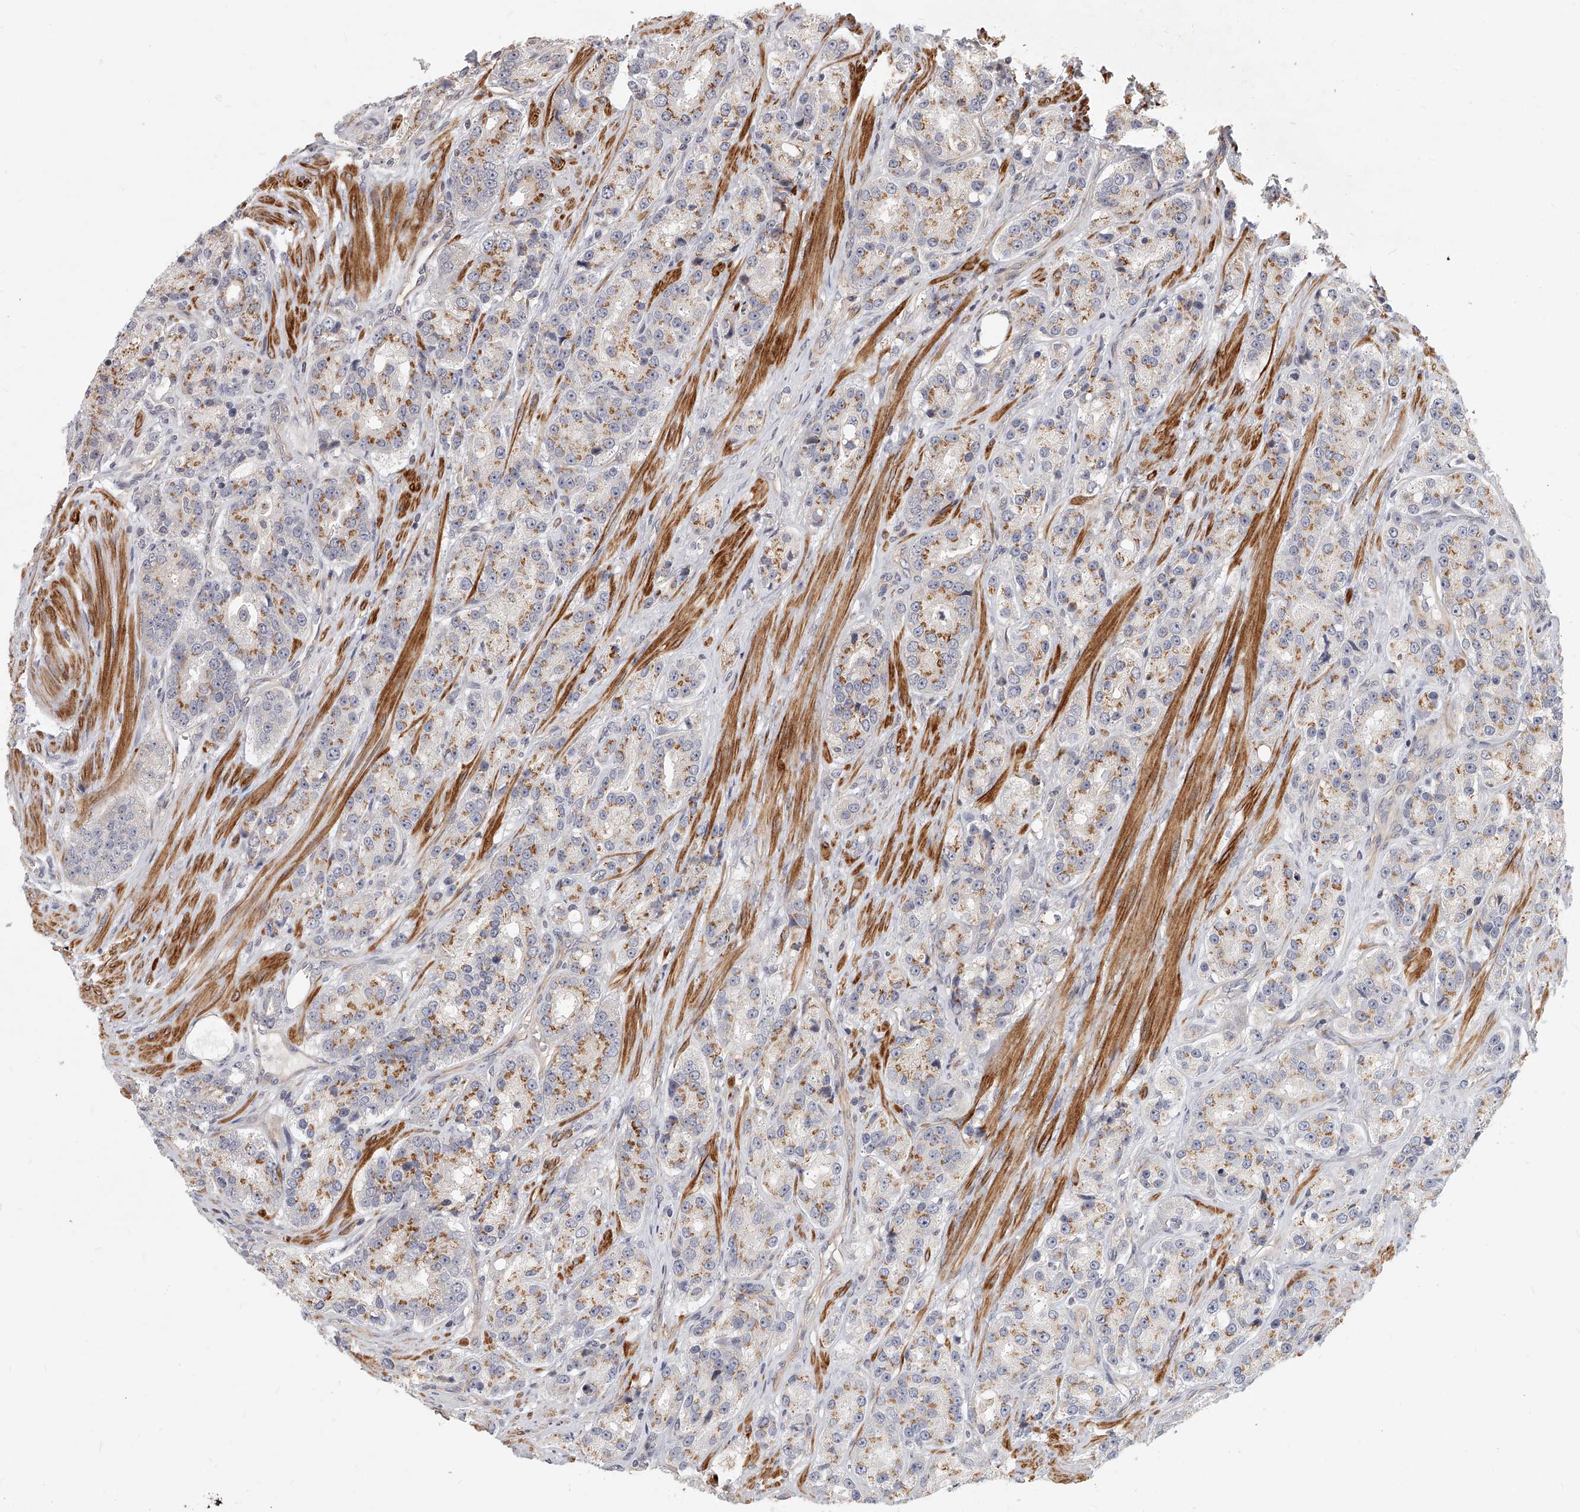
{"staining": {"intensity": "moderate", "quantity": ">75%", "location": "cytoplasmic/membranous"}, "tissue": "prostate cancer", "cell_type": "Tumor cells", "image_type": "cancer", "snomed": [{"axis": "morphology", "description": "Adenocarcinoma, High grade"}, {"axis": "topography", "description": "Prostate"}], "caption": "Prostate cancer (adenocarcinoma (high-grade)) stained with a protein marker exhibits moderate staining in tumor cells.", "gene": "SLC37A1", "patient": {"sex": "male", "age": 60}}